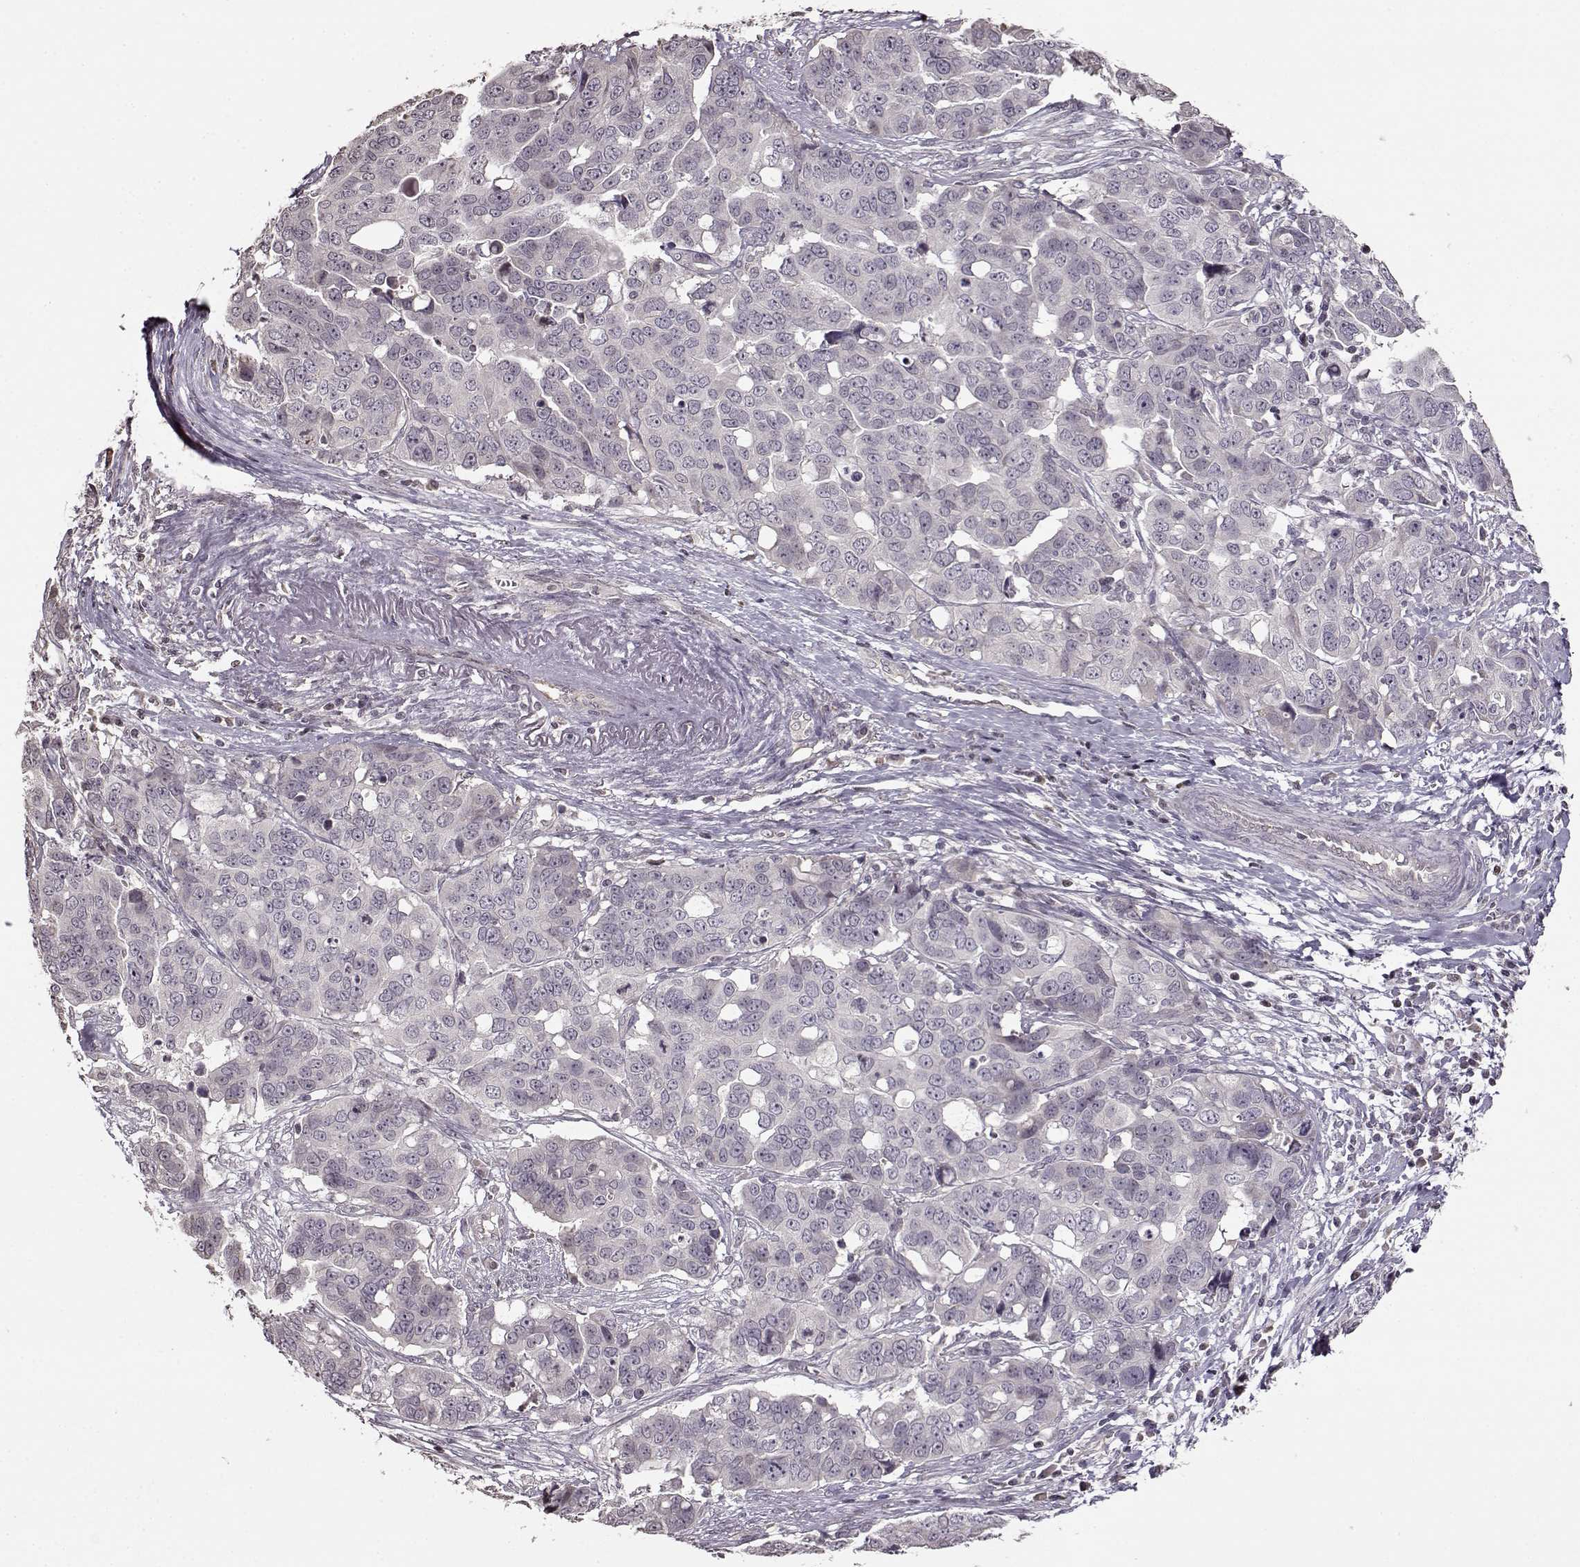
{"staining": {"intensity": "negative", "quantity": "none", "location": "none"}, "tissue": "ovarian cancer", "cell_type": "Tumor cells", "image_type": "cancer", "snomed": [{"axis": "morphology", "description": "Carcinoma, endometroid"}, {"axis": "topography", "description": "Ovary"}], "caption": "Ovarian endometroid carcinoma stained for a protein using immunohistochemistry shows no expression tumor cells.", "gene": "FSHB", "patient": {"sex": "female", "age": 78}}